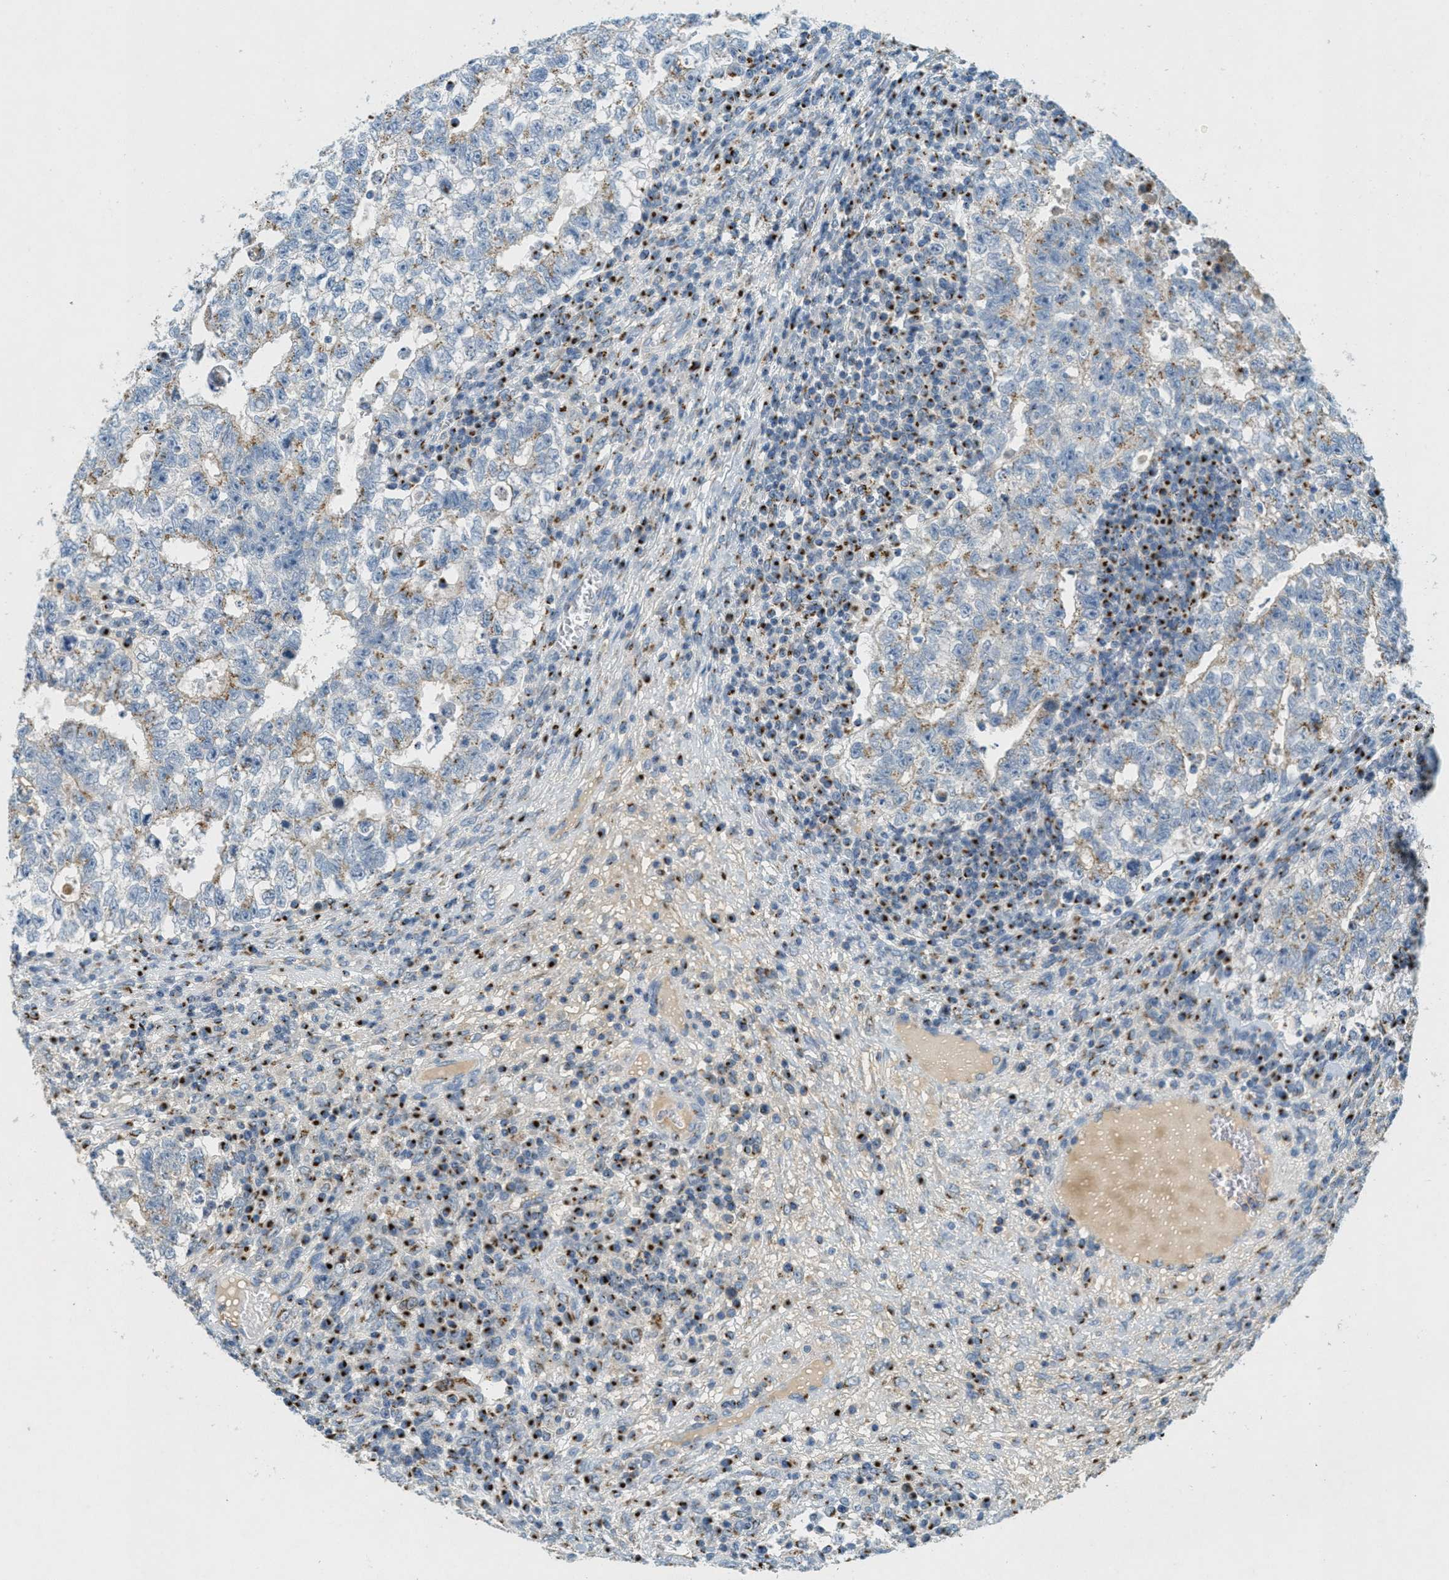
{"staining": {"intensity": "moderate", "quantity": "<25%", "location": "cytoplasmic/membranous"}, "tissue": "testis cancer", "cell_type": "Tumor cells", "image_type": "cancer", "snomed": [{"axis": "morphology", "description": "Seminoma, NOS"}, {"axis": "morphology", "description": "Carcinoma, Embryonal, NOS"}, {"axis": "topography", "description": "Testis"}], "caption": "A brown stain shows moderate cytoplasmic/membranous expression of a protein in testis embryonal carcinoma tumor cells. The protein is stained brown, and the nuclei are stained in blue (DAB IHC with brightfield microscopy, high magnification).", "gene": "ENTPD4", "patient": {"sex": "male", "age": 38}}